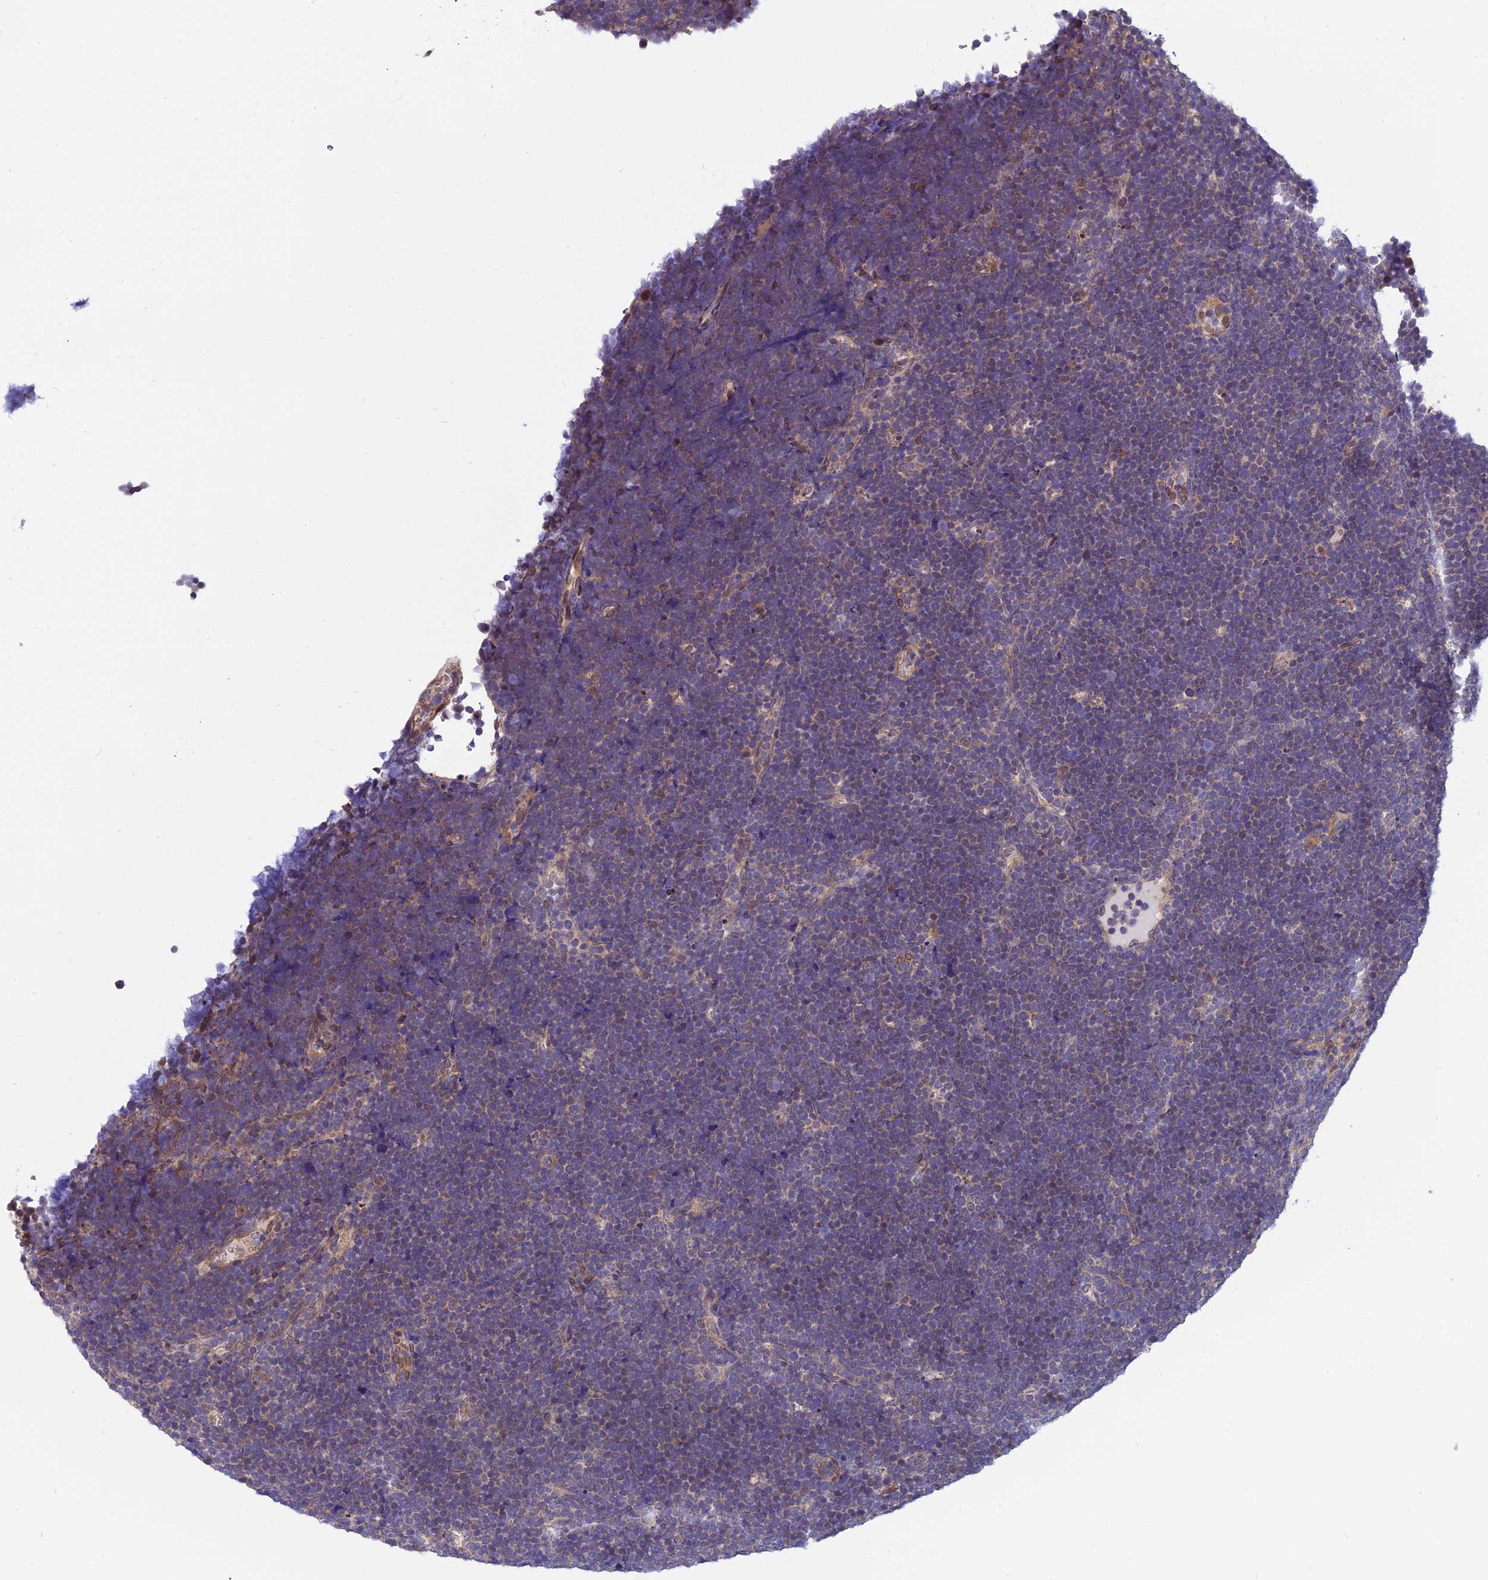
{"staining": {"intensity": "weak", "quantity": "<25%", "location": "cytoplasmic/membranous"}, "tissue": "lymphoma", "cell_type": "Tumor cells", "image_type": "cancer", "snomed": [{"axis": "morphology", "description": "Malignant lymphoma, non-Hodgkin's type, High grade"}, {"axis": "topography", "description": "Lymph node"}], "caption": "High-grade malignant lymphoma, non-Hodgkin's type stained for a protein using immunohistochemistry (IHC) shows no staining tumor cells.", "gene": "CHMP2A", "patient": {"sex": "male", "age": 13}}